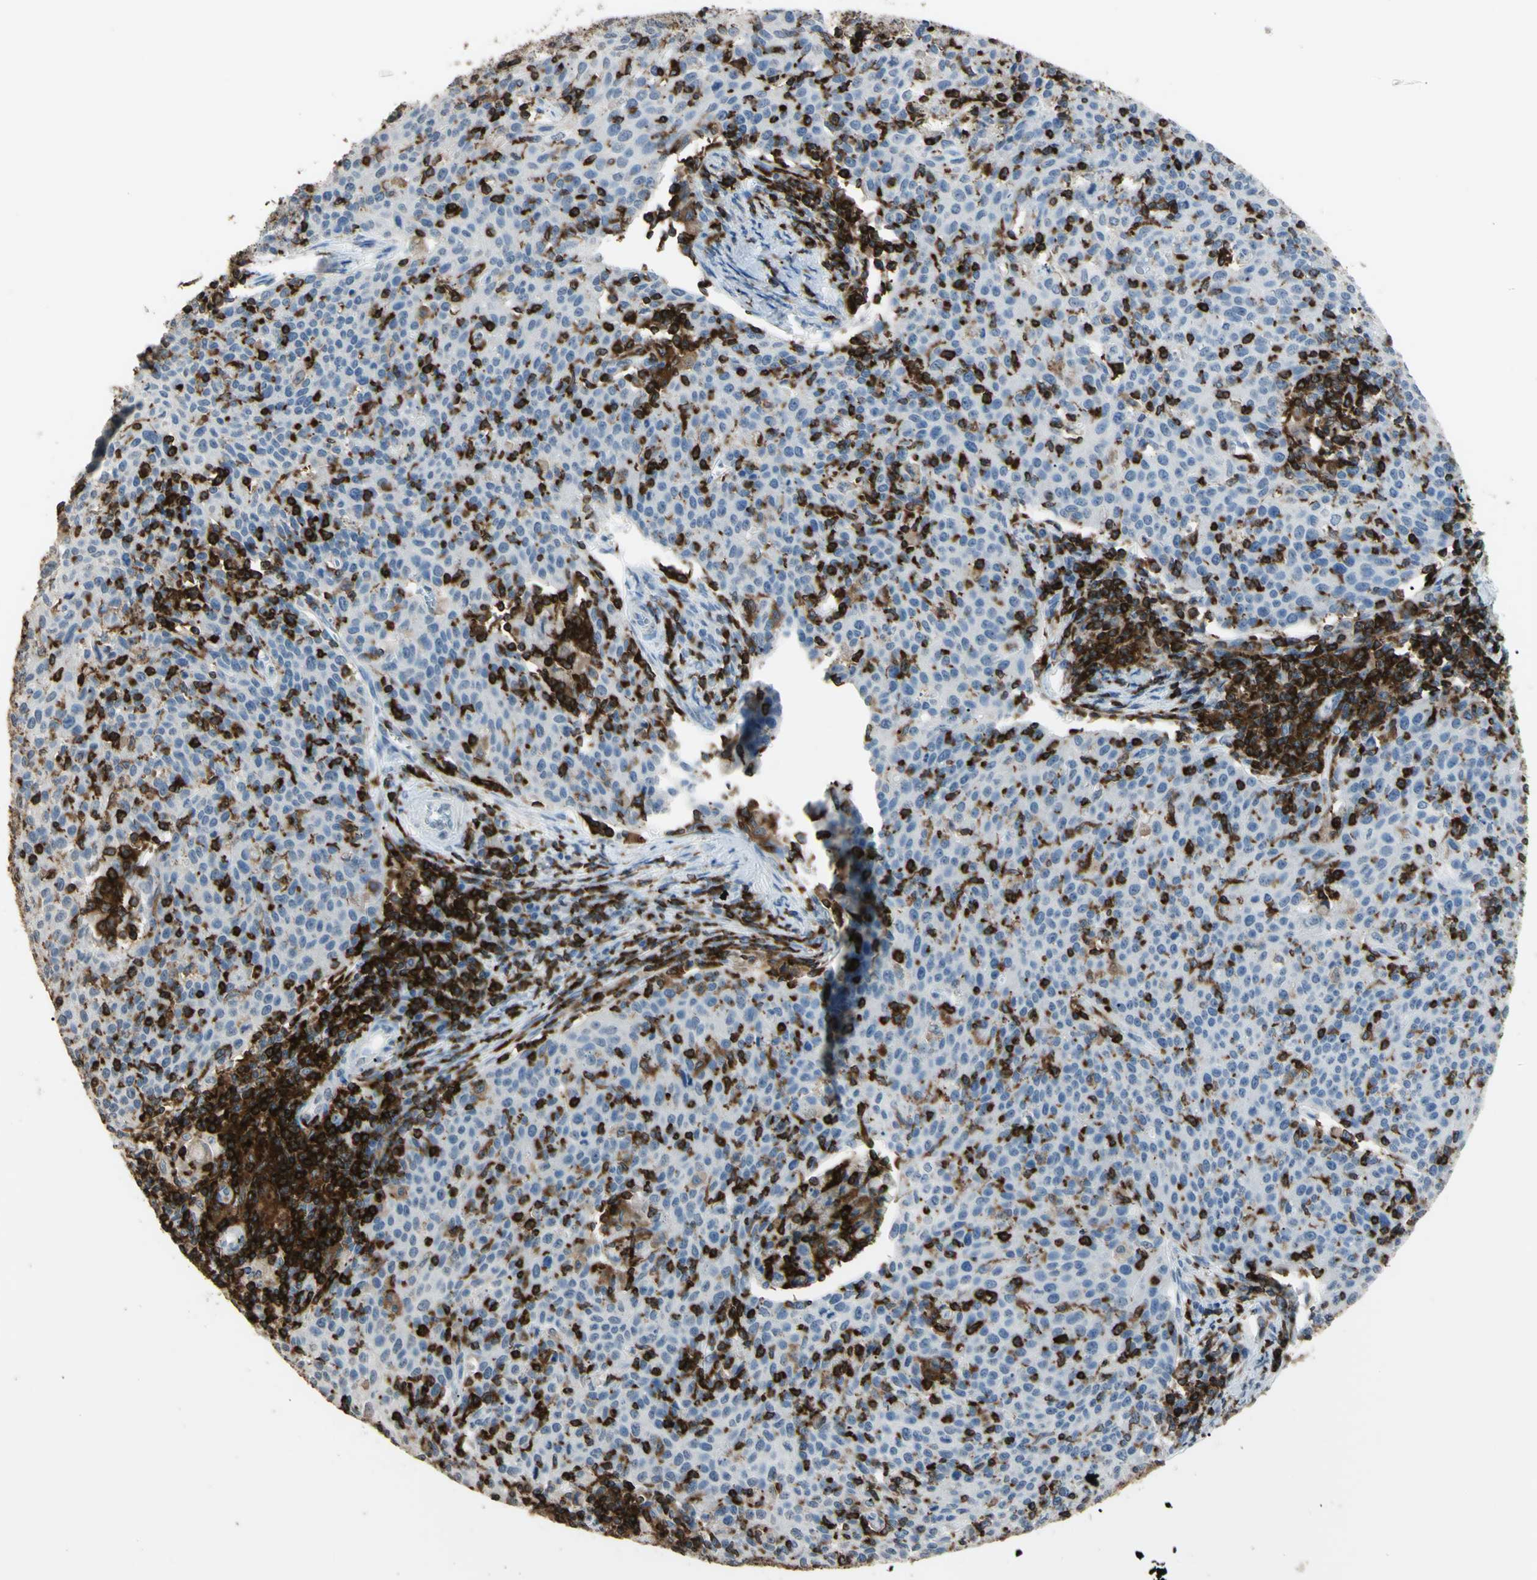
{"staining": {"intensity": "negative", "quantity": "none", "location": "none"}, "tissue": "cervical cancer", "cell_type": "Tumor cells", "image_type": "cancer", "snomed": [{"axis": "morphology", "description": "Squamous cell carcinoma, NOS"}, {"axis": "topography", "description": "Cervix"}], "caption": "High power microscopy micrograph of an IHC histopathology image of cervical squamous cell carcinoma, revealing no significant expression in tumor cells. (Immunohistochemistry (ihc), brightfield microscopy, high magnification).", "gene": "PSTPIP1", "patient": {"sex": "female", "age": 38}}